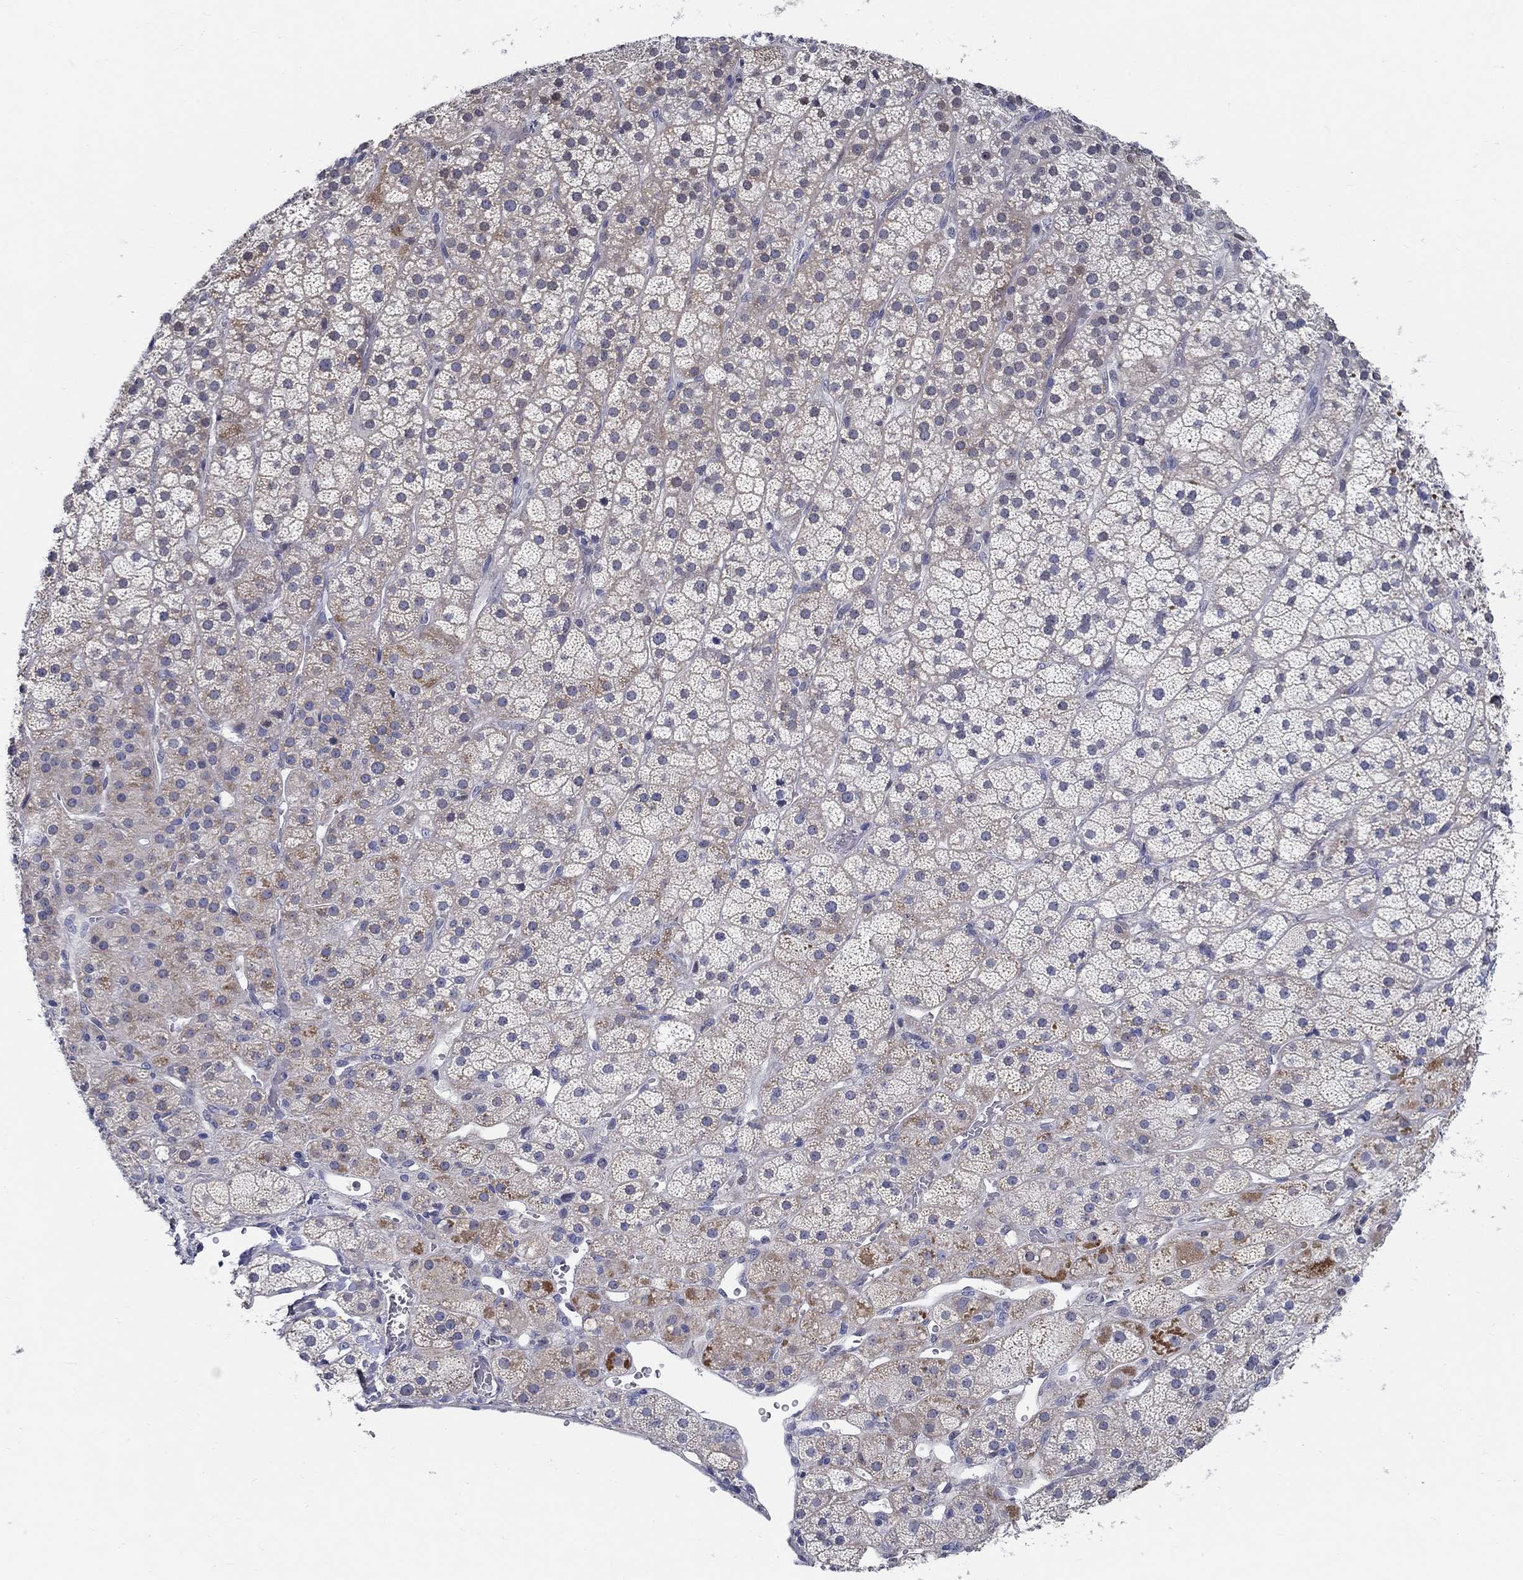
{"staining": {"intensity": "moderate", "quantity": "<25%", "location": "cytoplasmic/membranous"}, "tissue": "adrenal gland", "cell_type": "Glandular cells", "image_type": "normal", "snomed": [{"axis": "morphology", "description": "Normal tissue, NOS"}, {"axis": "topography", "description": "Adrenal gland"}], "caption": "DAB immunohistochemical staining of benign adrenal gland exhibits moderate cytoplasmic/membranous protein expression in approximately <25% of glandular cells.", "gene": "C16orf46", "patient": {"sex": "male", "age": 57}}